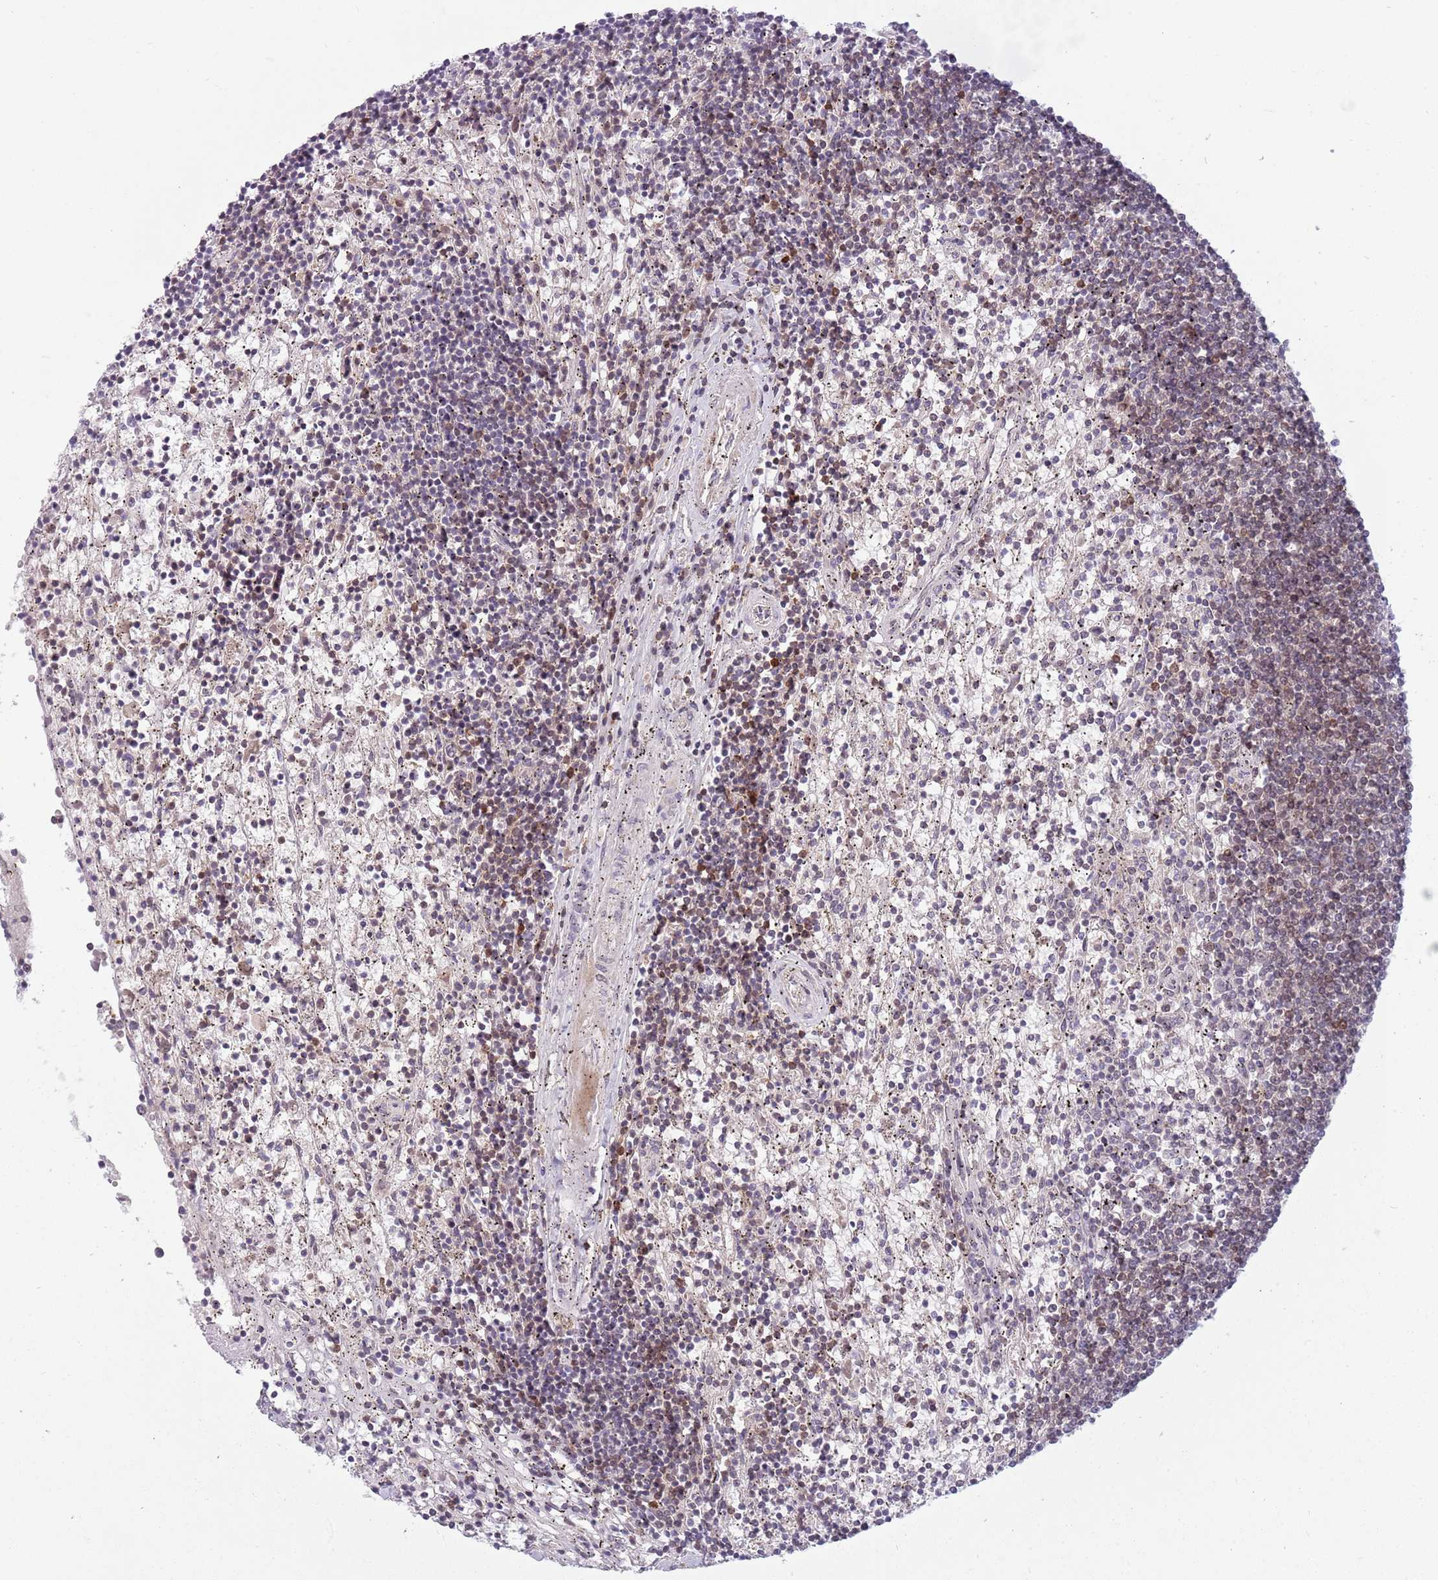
{"staining": {"intensity": "moderate", "quantity": "25%-75%", "location": "nuclear"}, "tissue": "lymphoma", "cell_type": "Tumor cells", "image_type": "cancer", "snomed": [{"axis": "morphology", "description": "Malignant lymphoma, non-Hodgkin's type, Low grade"}, {"axis": "topography", "description": "Spleen"}], "caption": "Protein expression analysis of lymphoma exhibits moderate nuclear expression in approximately 25%-75% of tumor cells.", "gene": "ZNF574", "patient": {"sex": "male", "age": 76}}